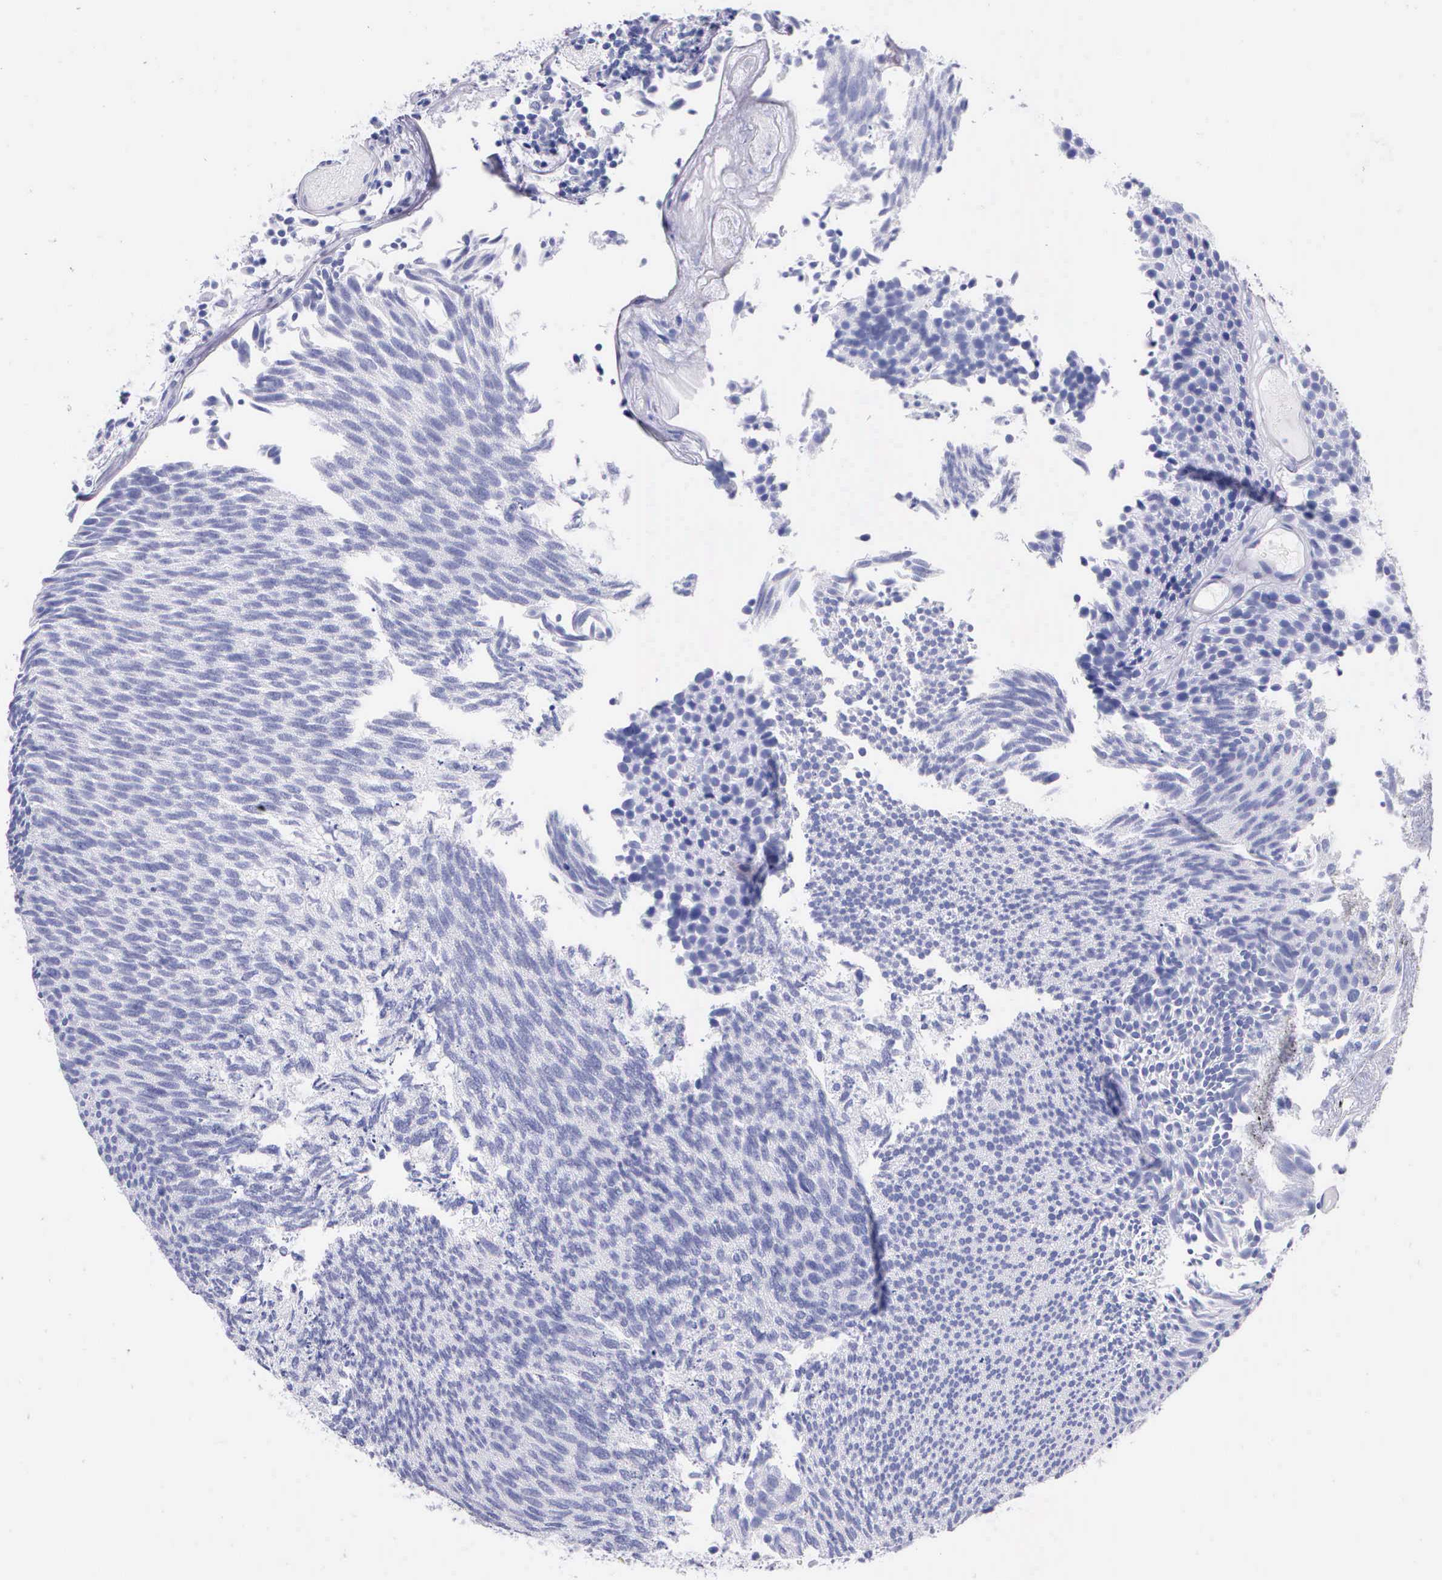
{"staining": {"intensity": "negative", "quantity": "none", "location": "none"}, "tissue": "urothelial cancer", "cell_type": "Tumor cells", "image_type": "cancer", "snomed": [{"axis": "morphology", "description": "Urothelial carcinoma, Low grade"}, {"axis": "topography", "description": "Urinary bladder"}], "caption": "DAB (3,3'-diaminobenzidine) immunohistochemical staining of human urothelial carcinoma (low-grade) demonstrates no significant expression in tumor cells.", "gene": "KLK3", "patient": {"sex": "male", "age": 85}}